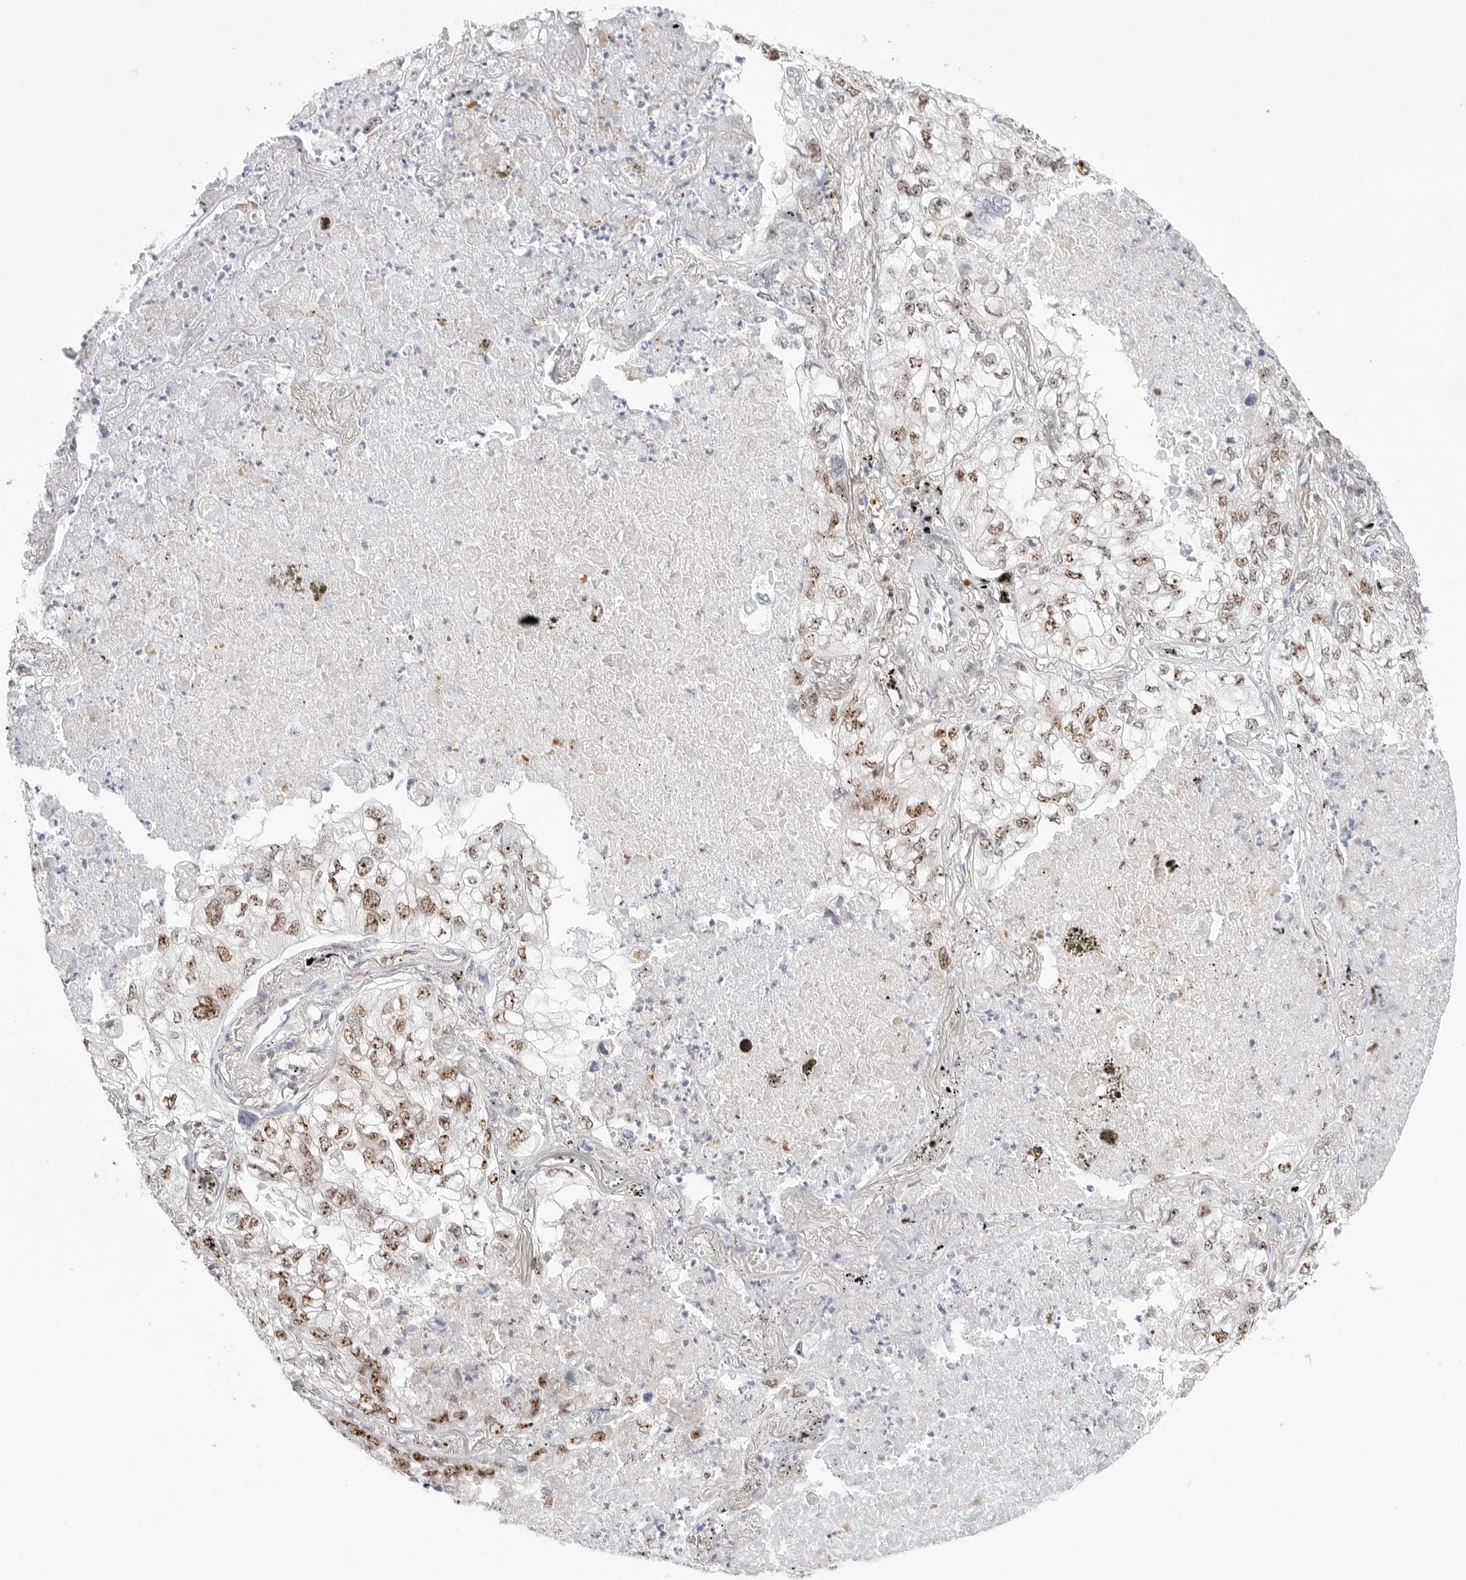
{"staining": {"intensity": "moderate", "quantity": ">75%", "location": "nuclear"}, "tissue": "lung cancer", "cell_type": "Tumor cells", "image_type": "cancer", "snomed": [{"axis": "morphology", "description": "Adenocarcinoma, NOS"}, {"axis": "topography", "description": "Lung"}], "caption": "Protein positivity by immunohistochemistry reveals moderate nuclear staining in approximately >75% of tumor cells in adenocarcinoma (lung). (Brightfield microscopy of DAB IHC at high magnification).", "gene": "C1orf162", "patient": {"sex": "male", "age": 65}}